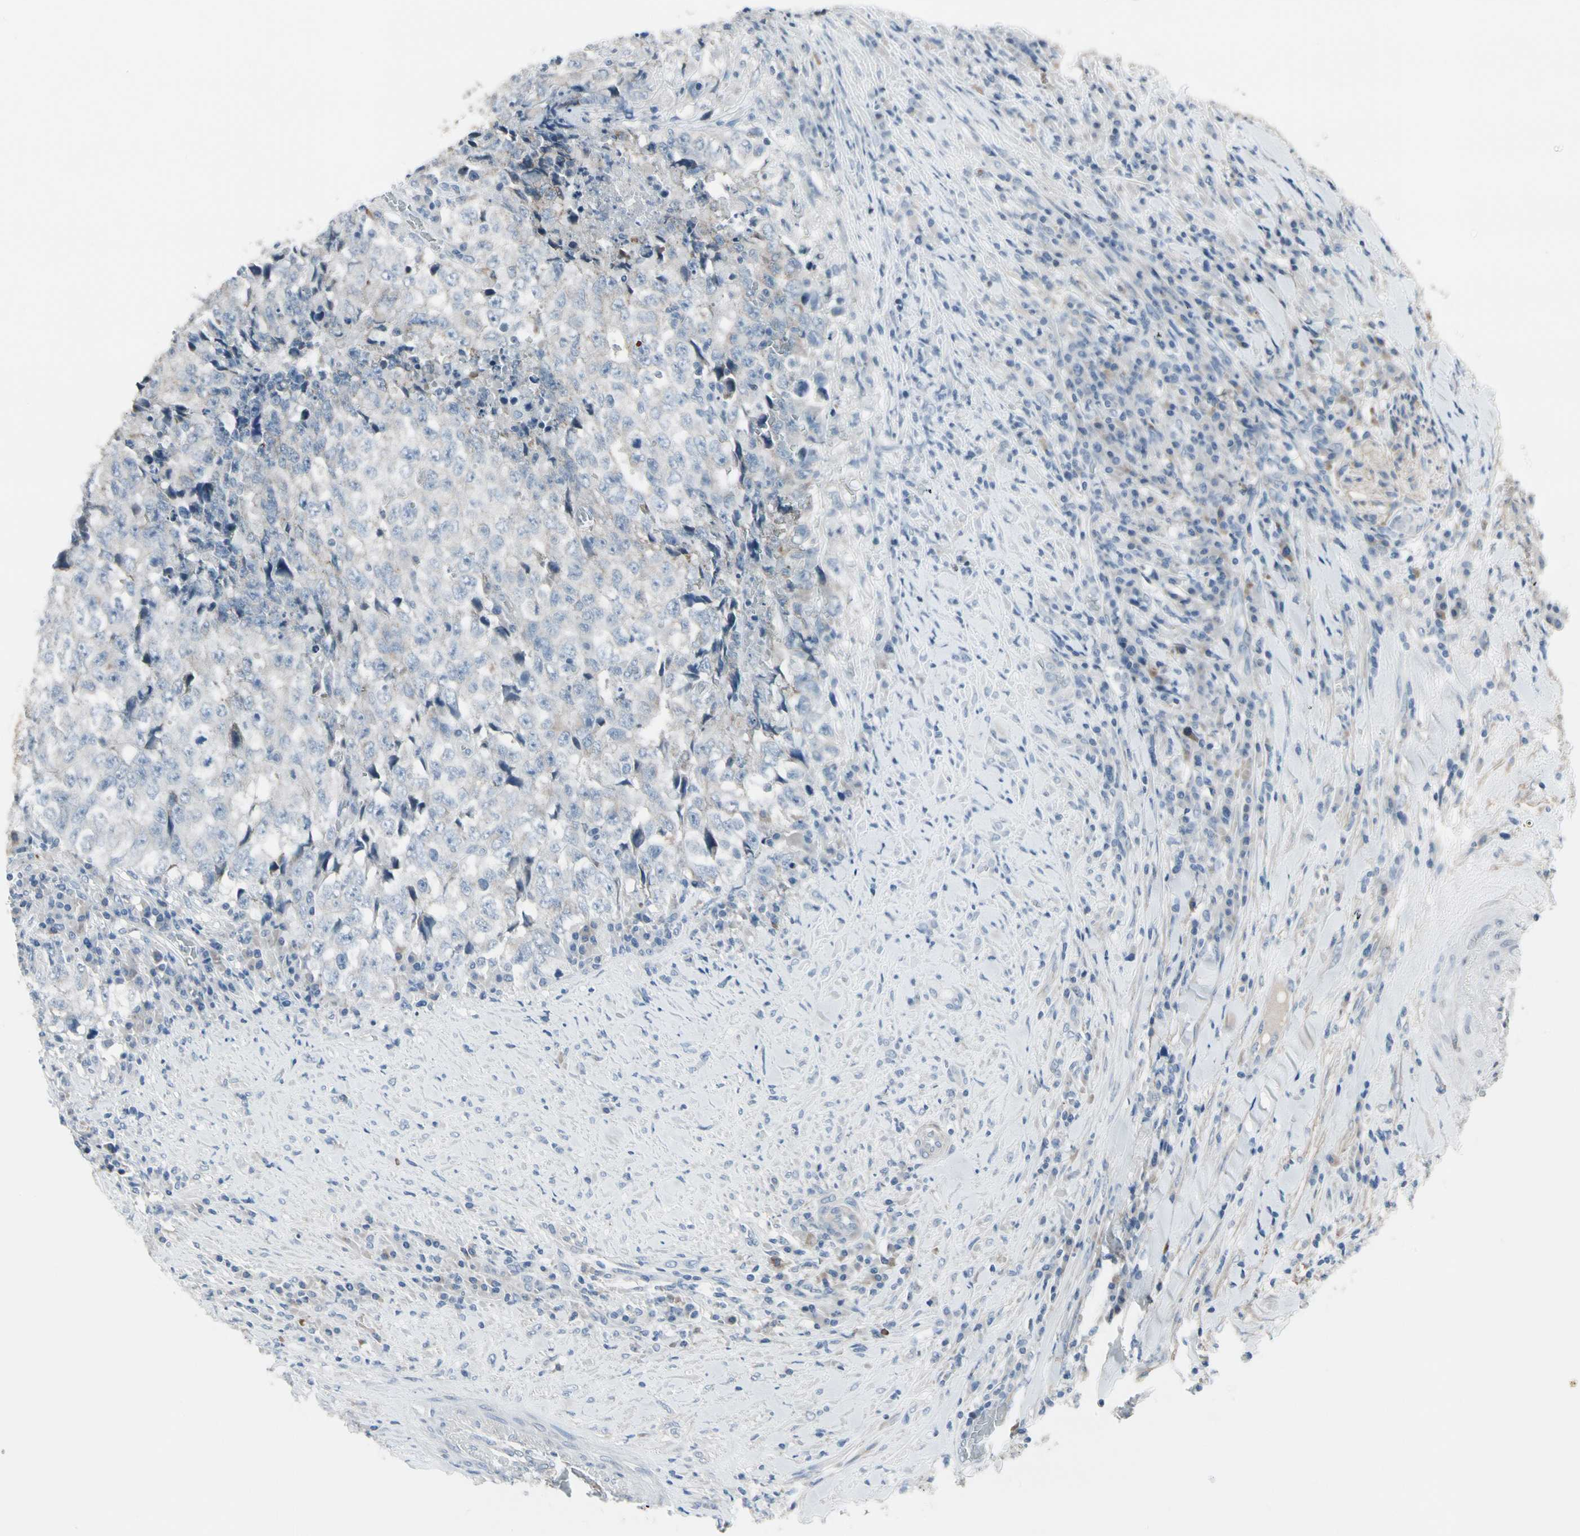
{"staining": {"intensity": "weak", "quantity": "<25%", "location": "cytoplasmic/membranous"}, "tissue": "testis cancer", "cell_type": "Tumor cells", "image_type": "cancer", "snomed": [{"axis": "morphology", "description": "Necrosis, NOS"}, {"axis": "morphology", "description": "Carcinoma, Embryonal, NOS"}, {"axis": "topography", "description": "Testis"}], "caption": "The photomicrograph displays no staining of tumor cells in testis cancer (embryonal carcinoma). Nuclei are stained in blue.", "gene": "PIGR", "patient": {"sex": "male", "age": 19}}